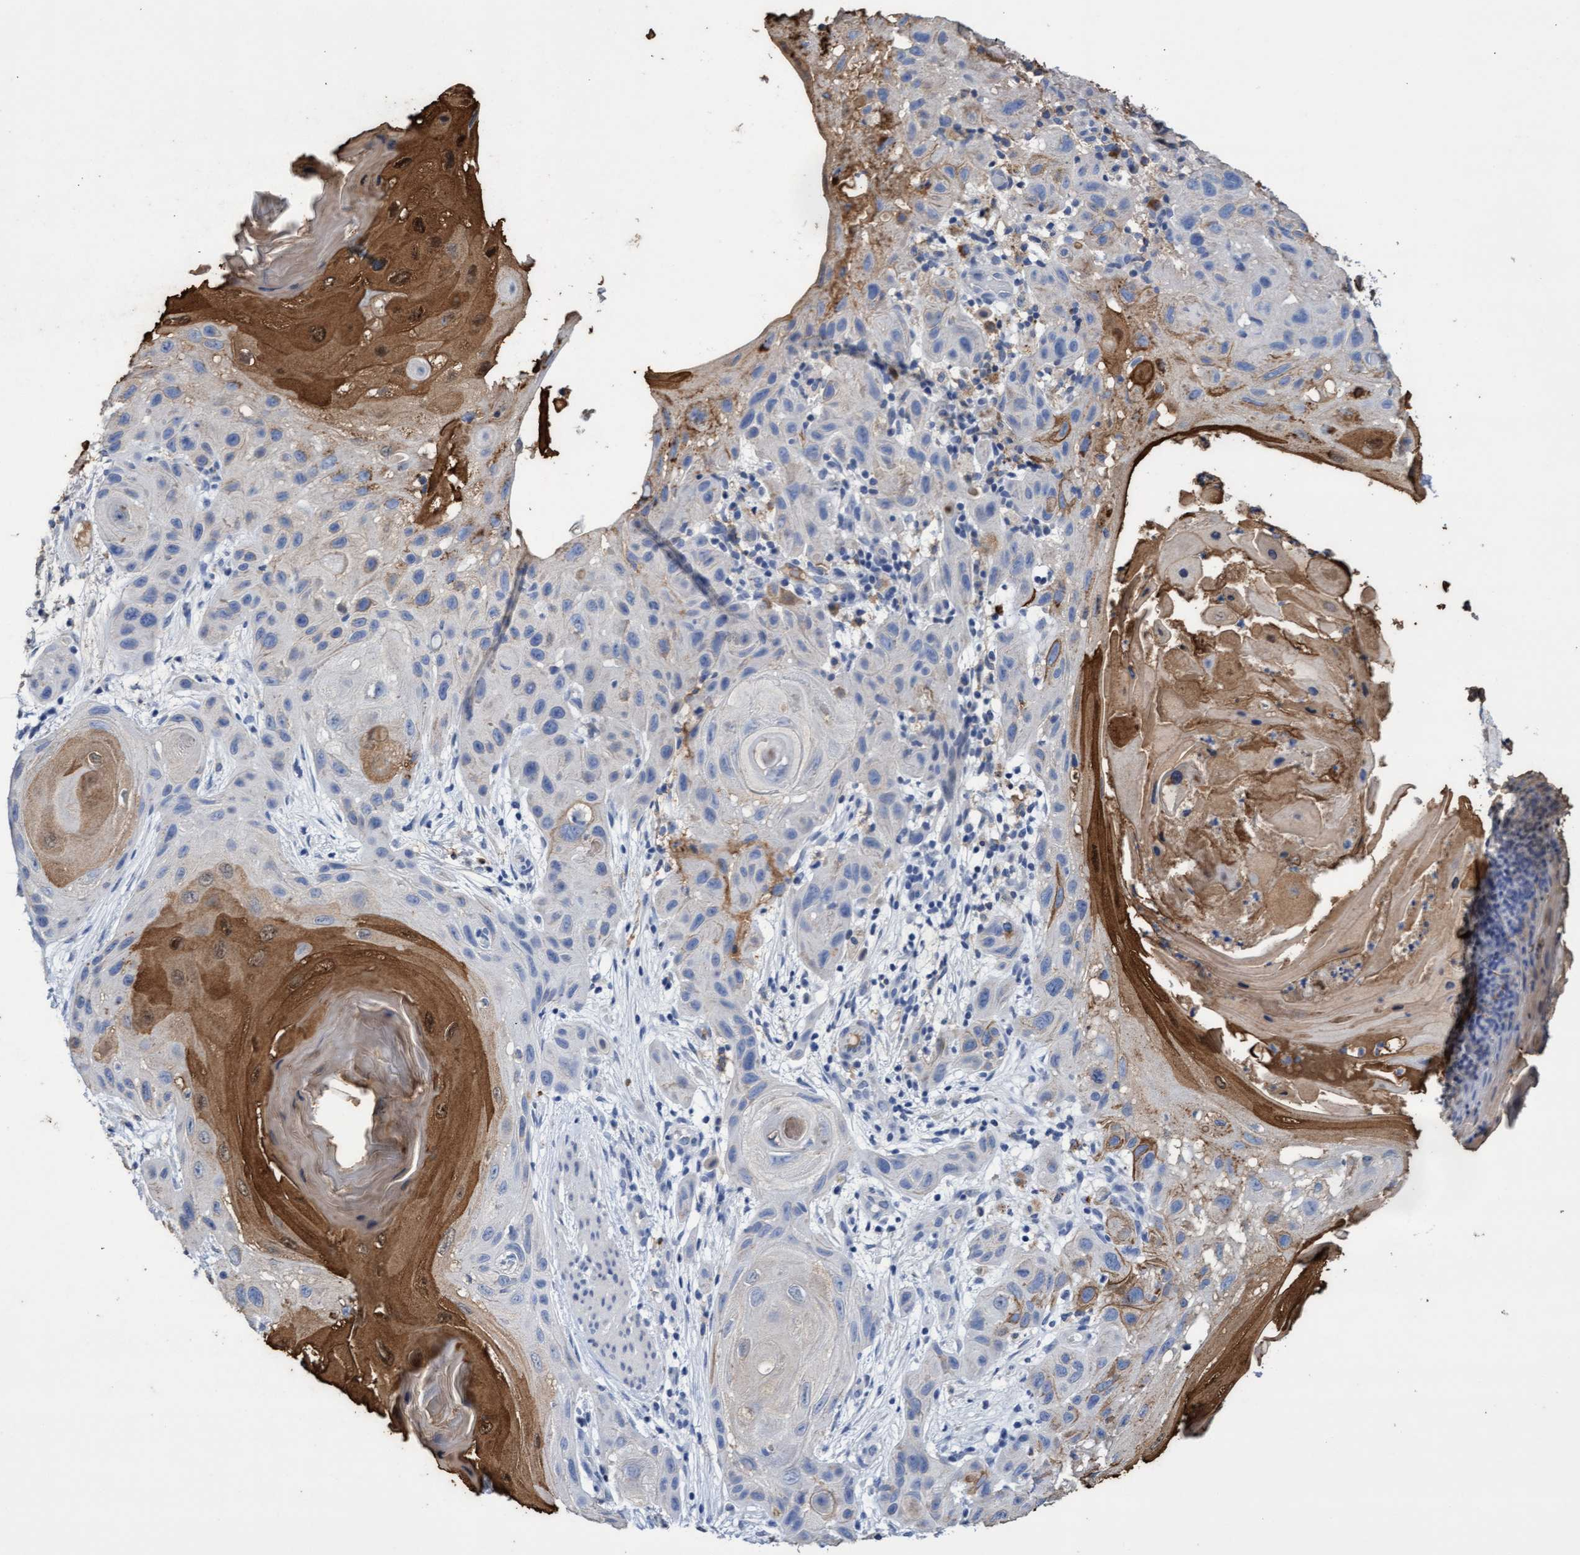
{"staining": {"intensity": "strong", "quantity": "<25%", "location": "cytoplasmic/membranous"}, "tissue": "skin cancer", "cell_type": "Tumor cells", "image_type": "cancer", "snomed": [{"axis": "morphology", "description": "Squamous cell carcinoma, NOS"}, {"axis": "topography", "description": "Skin"}], "caption": "A histopathology image of human skin cancer (squamous cell carcinoma) stained for a protein displays strong cytoplasmic/membranous brown staining in tumor cells. (DAB (3,3'-diaminobenzidine) = brown stain, brightfield microscopy at high magnification).", "gene": "GPR39", "patient": {"sex": "female", "age": 96}}